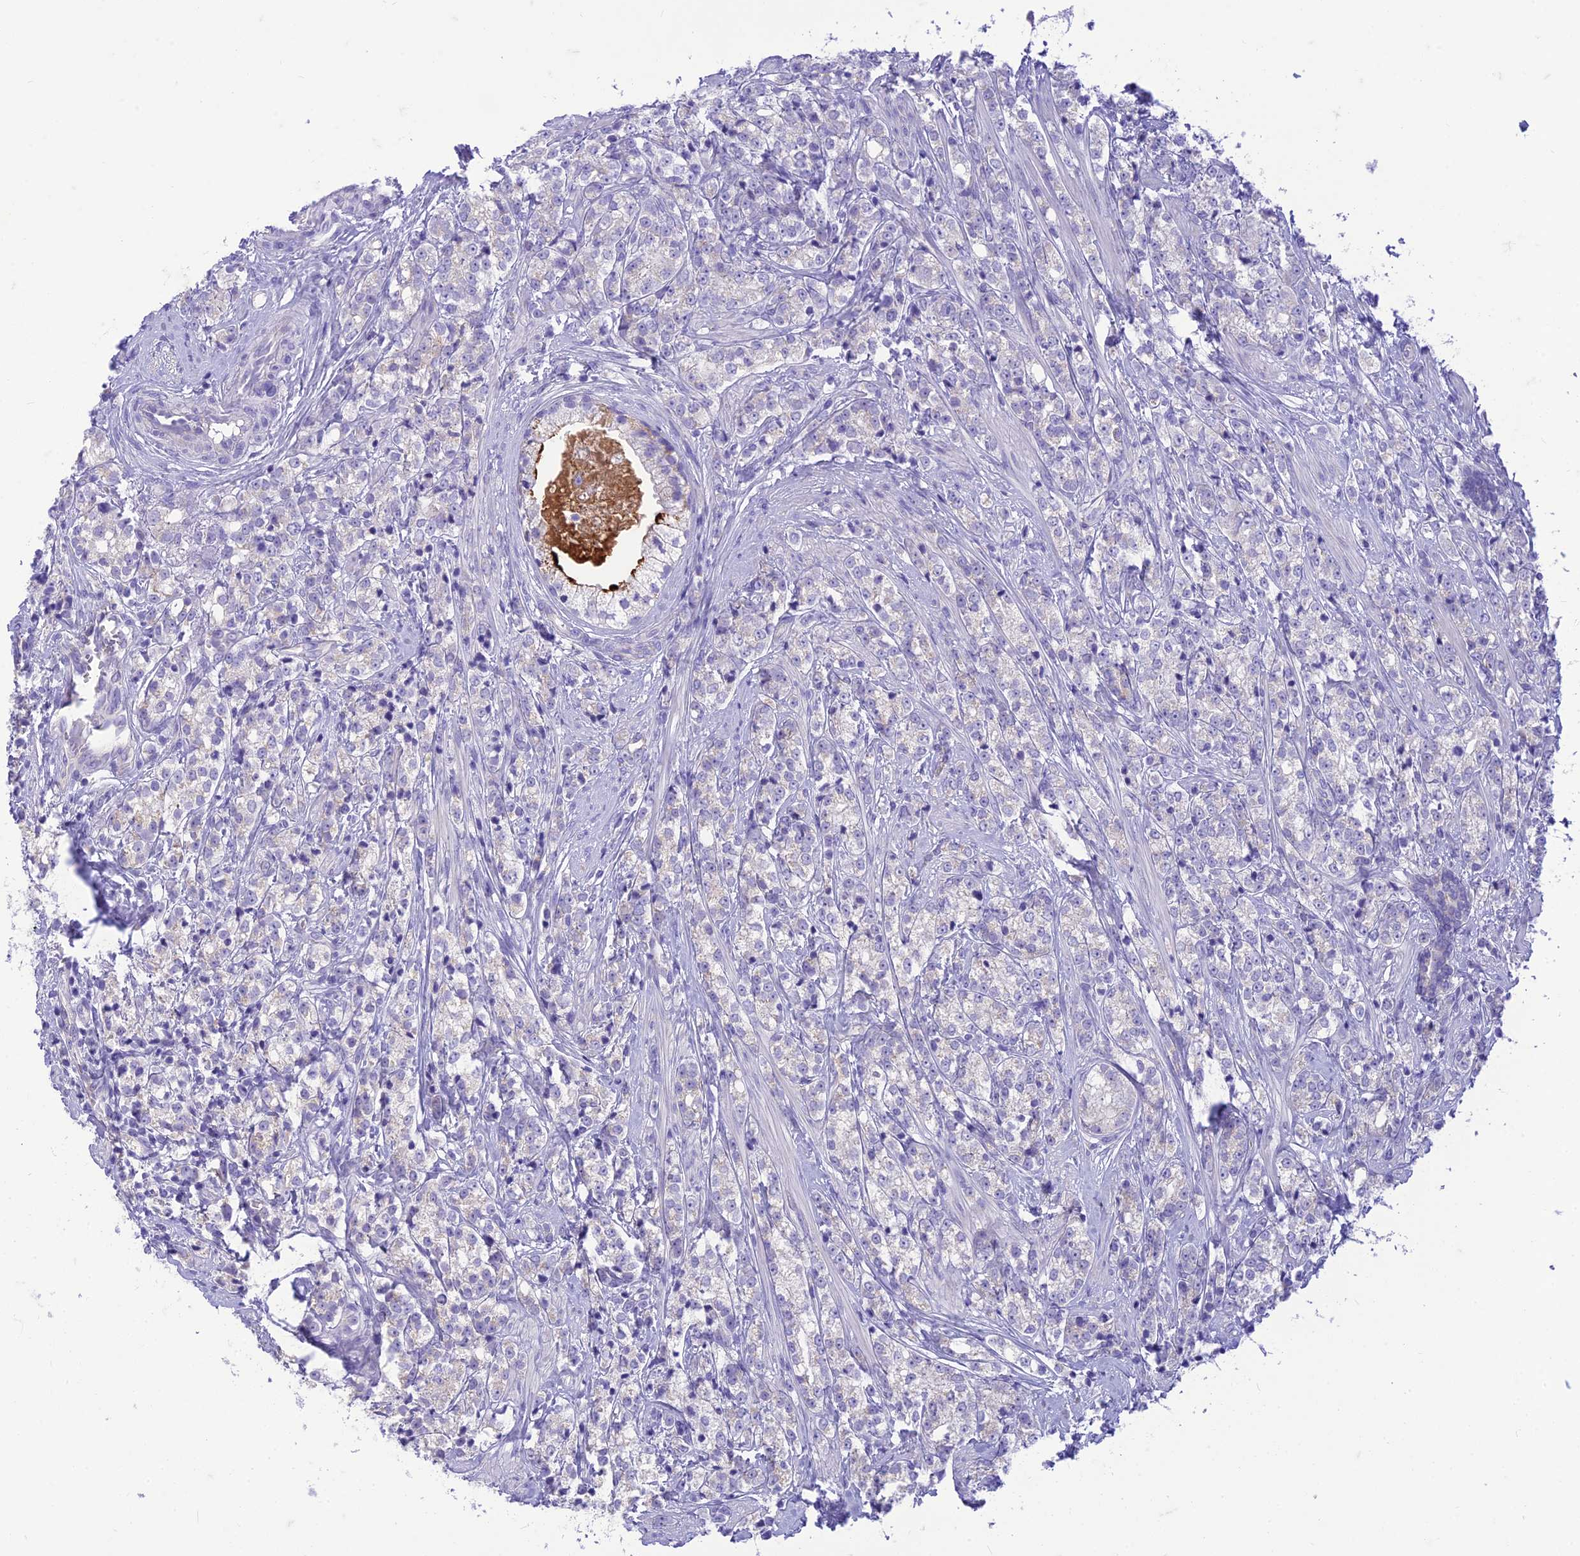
{"staining": {"intensity": "negative", "quantity": "none", "location": "none"}, "tissue": "prostate cancer", "cell_type": "Tumor cells", "image_type": "cancer", "snomed": [{"axis": "morphology", "description": "Adenocarcinoma, High grade"}, {"axis": "topography", "description": "Prostate"}], "caption": "Immunohistochemical staining of prostate cancer (high-grade adenocarcinoma) shows no significant staining in tumor cells.", "gene": "DHDH", "patient": {"sex": "male", "age": 69}}